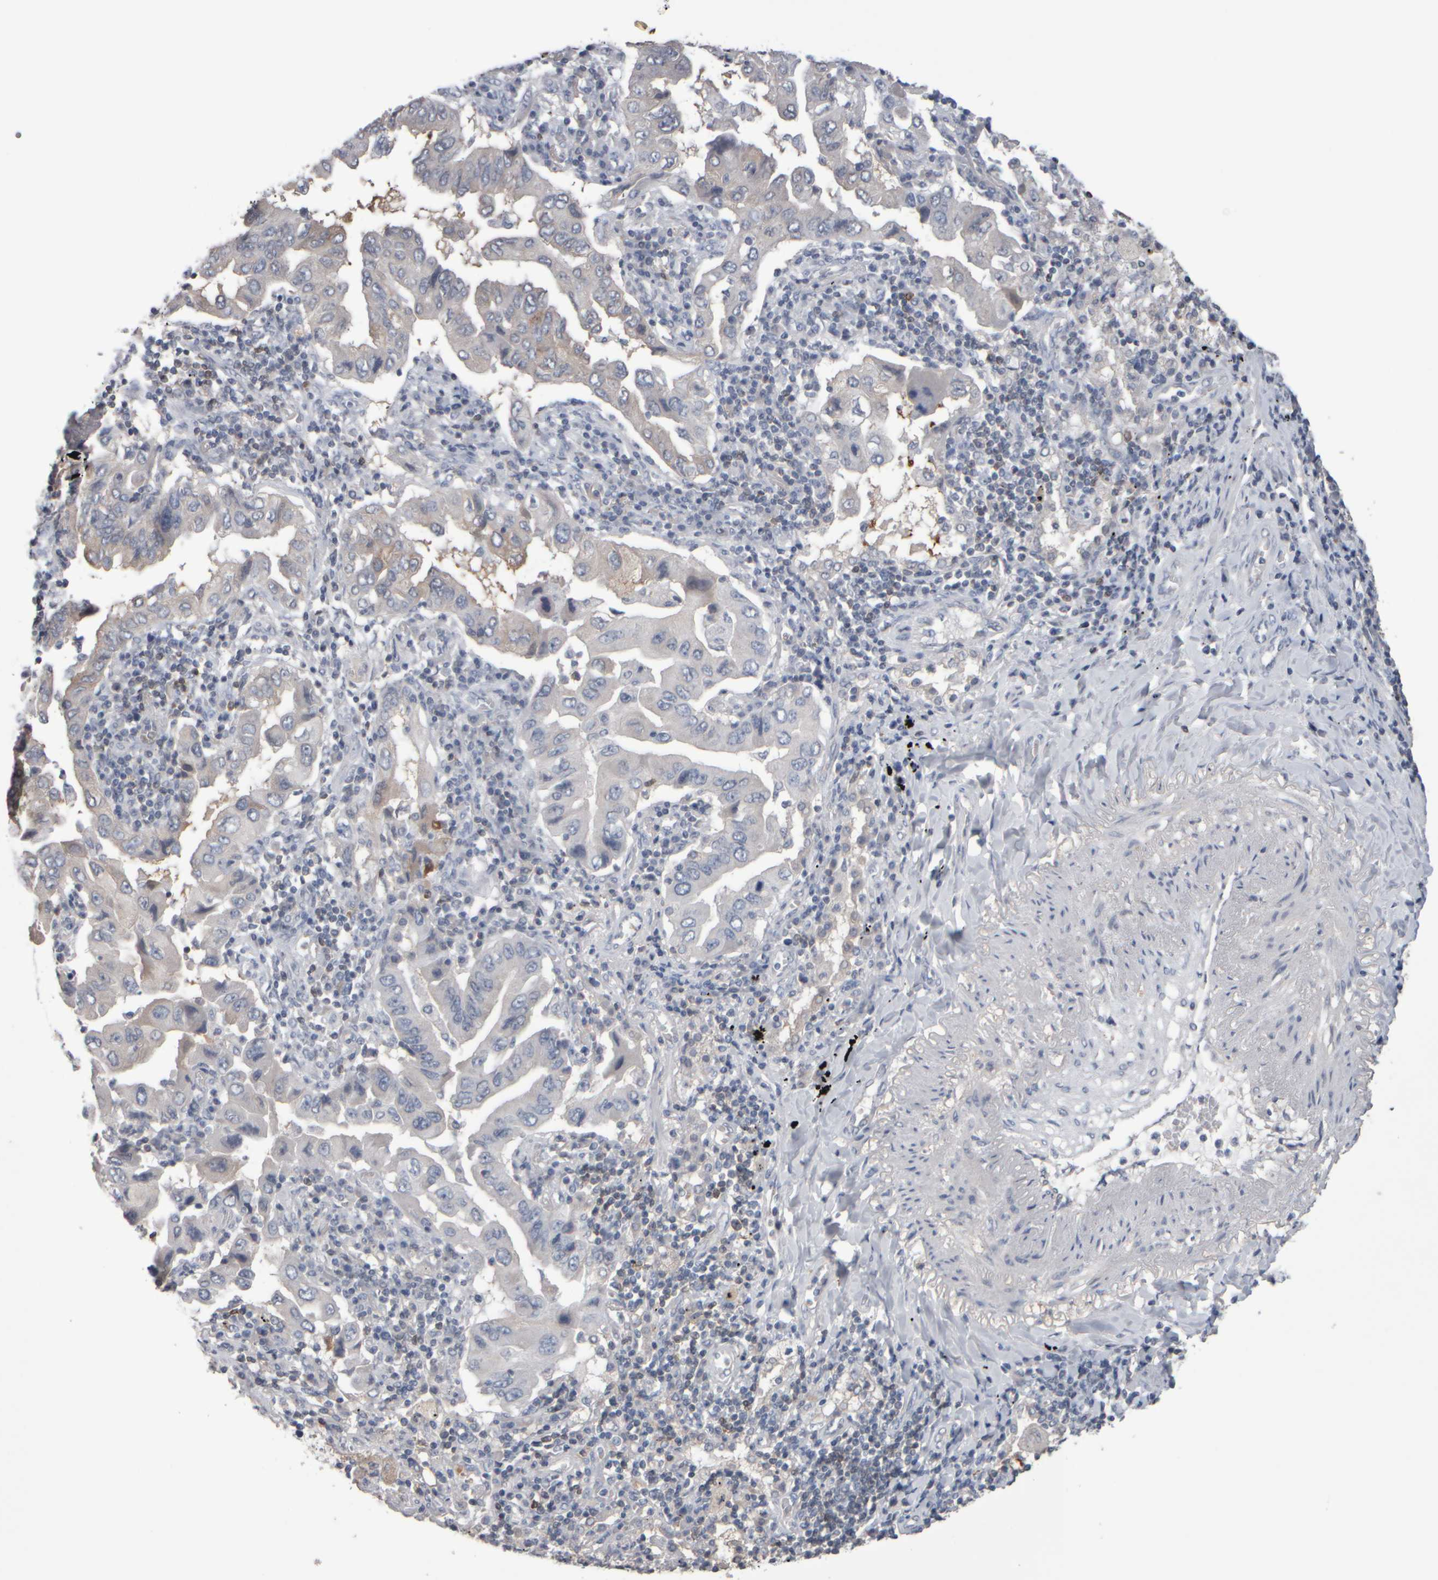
{"staining": {"intensity": "negative", "quantity": "none", "location": "none"}, "tissue": "lung cancer", "cell_type": "Tumor cells", "image_type": "cancer", "snomed": [{"axis": "morphology", "description": "Adenocarcinoma, NOS"}, {"axis": "topography", "description": "Lung"}], "caption": "Adenocarcinoma (lung) stained for a protein using immunohistochemistry (IHC) displays no positivity tumor cells.", "gene": "EPHX2", "patient": {"sex": "female", "age": 65}}